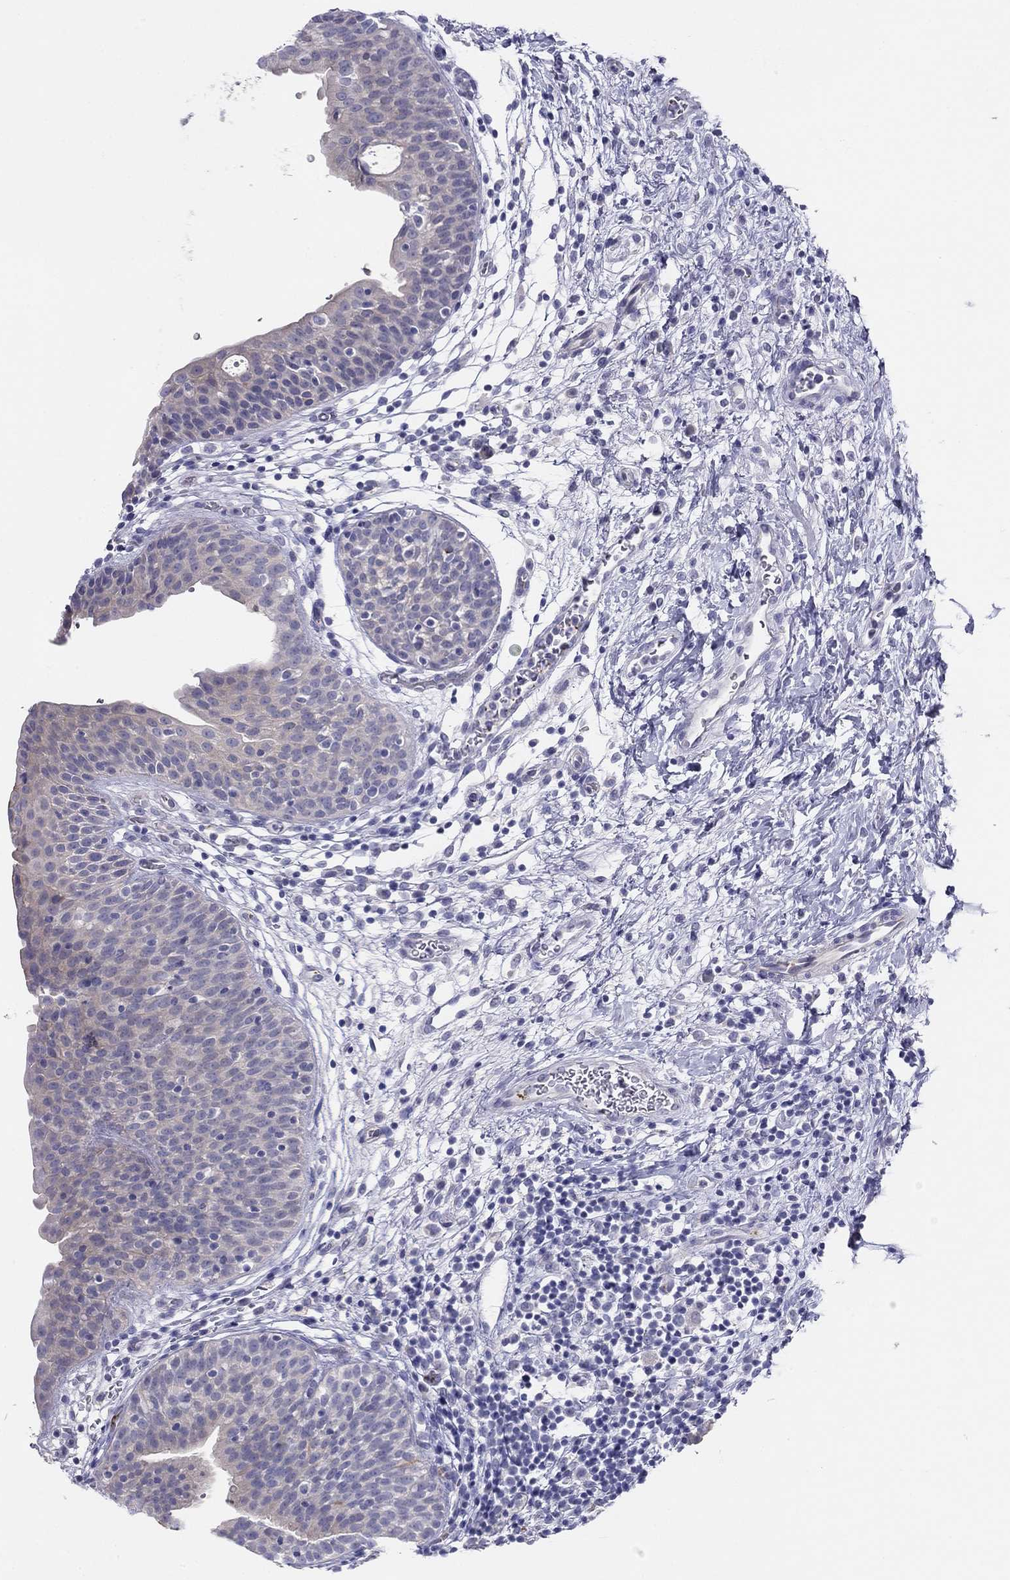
{"staining": {"intensity": "weak", "quantity": "<25%", "location": "cytoplasmic/membranous"}, "tissue": "urinary bladder", "cell_type": "Urothelial cells", "image_type": "normal", "snomed": [{"axis": "morphology", "description": "Normal tissue, NOS"}, {"axis": "topography", "description": "Urinary bladder"}], "caption": "The immunohistochemistry (IHC) micrograph has no significant expression in urothelial cells of urinary bladder.", "gene": "MGAT4C", "patient": {"sex": "male", "age": 37}}